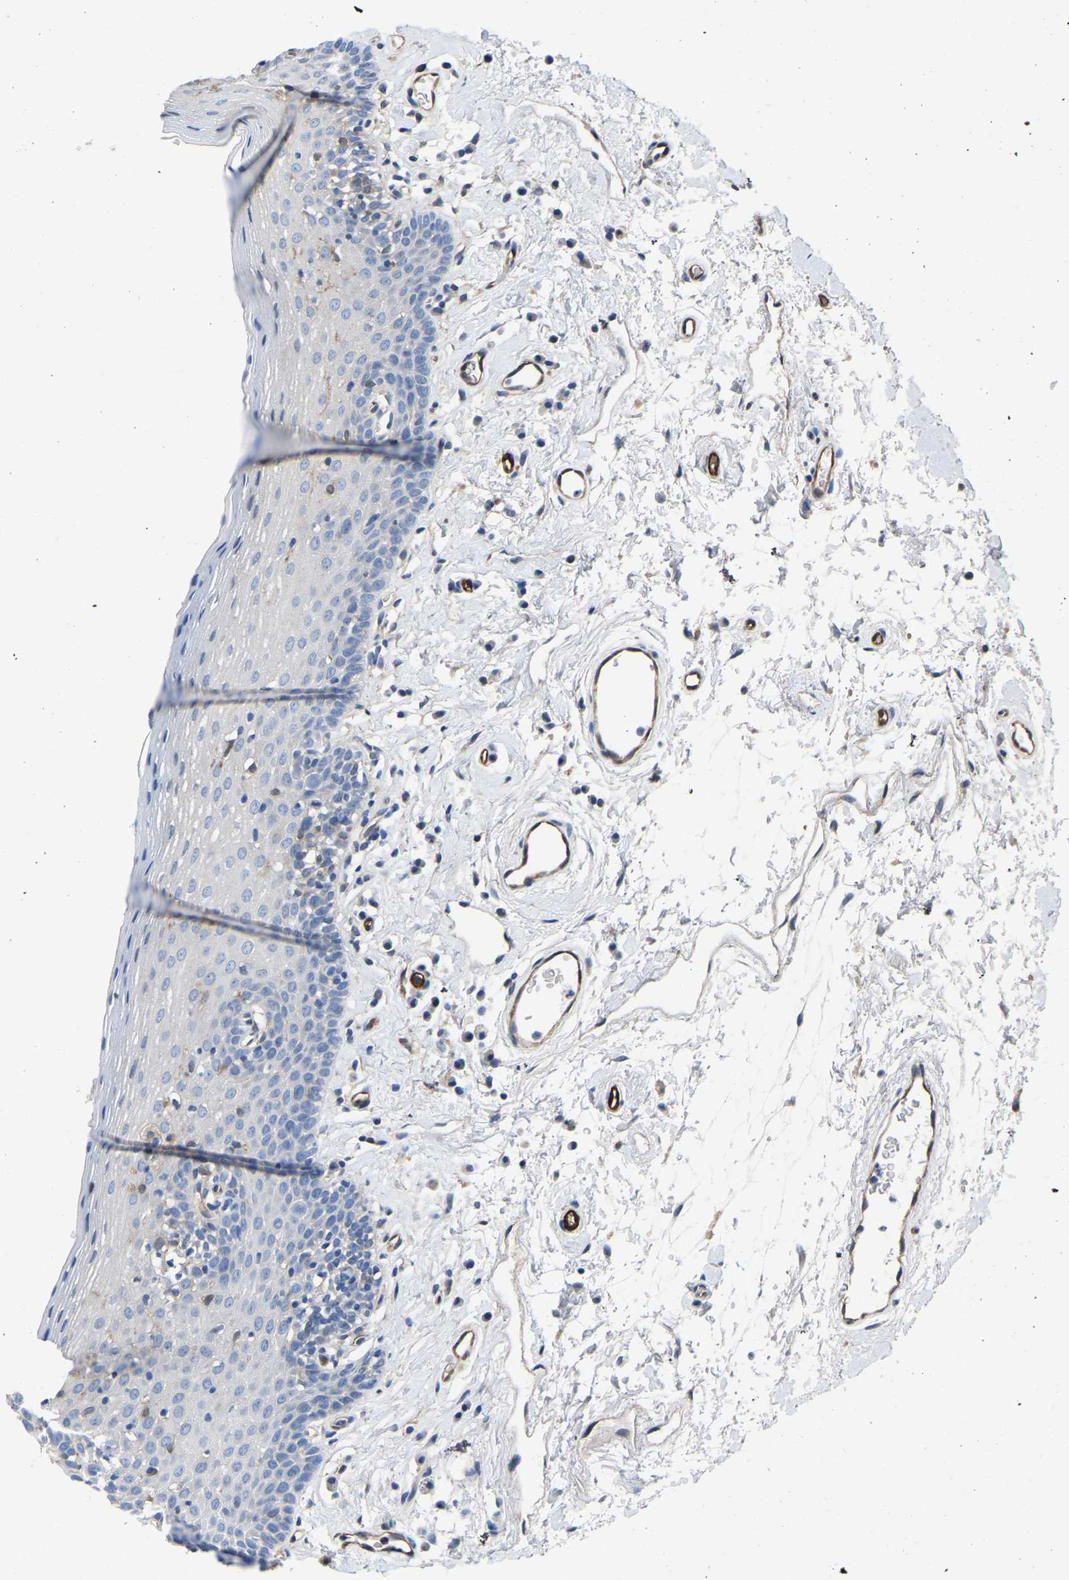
{"staining": {"intensity": "negative", "quantity": "none", "location": "none"}, "tissue": "oral mucosa", "cell_type": "Squamous epithelial cells", "image_type": "normal", "snomed": [{"axis": "morphology", "description": "Normal tissue, NOS"}, {"axis": "topography", "description": "Oral tissue"}], "caption": "A high-resolution histopathology image shows immunohistochemistry staining of unremarkable oral mucosa, which shows no significant expression in squamous epithelial cells.", "gene": "ATG2B", "patient": {"sex": "male", "age": 66}}